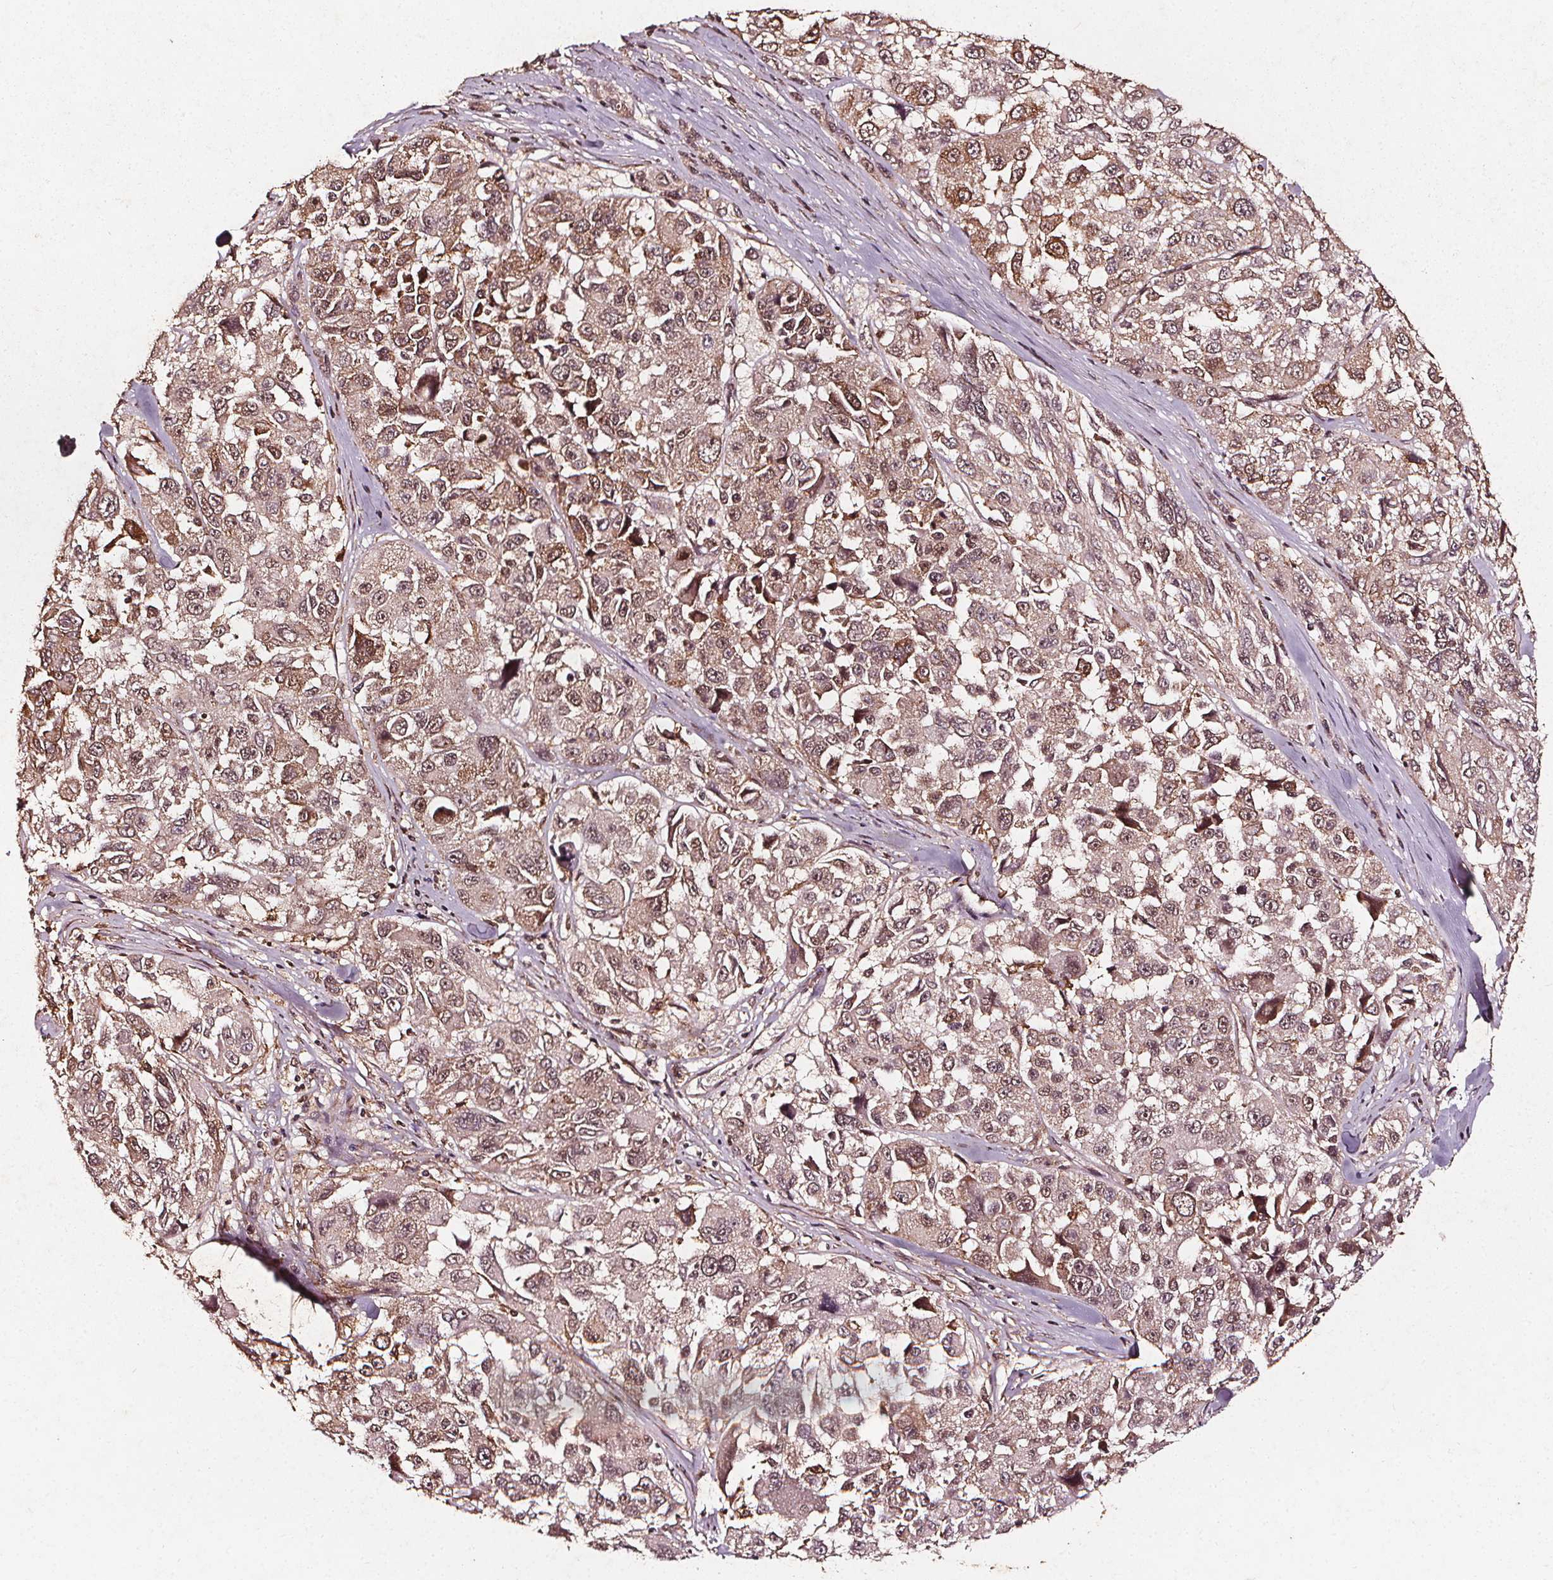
{"staining": {"intensity": "moderate", "quantity": "25%-75%", "location": "cytoplasmic/membranous,nuclear"}, "tissue": "melanoma", "cell_type": "Tumor cells", "image_type": "cancer", "snomed": [{"axis": "morphology", "description": "Malignant melanoma, NOS"}, {"axis": "topography", "description": "Skin"}], "caption": "Protein staining of malignant melanoma tissue demonstrates moderate cytoplasmic/membranous and nuclear staining in about 25%-75% of tumor cells.", "gene": "ABCA1", "patient": {"sex": "female", "age": 66}}